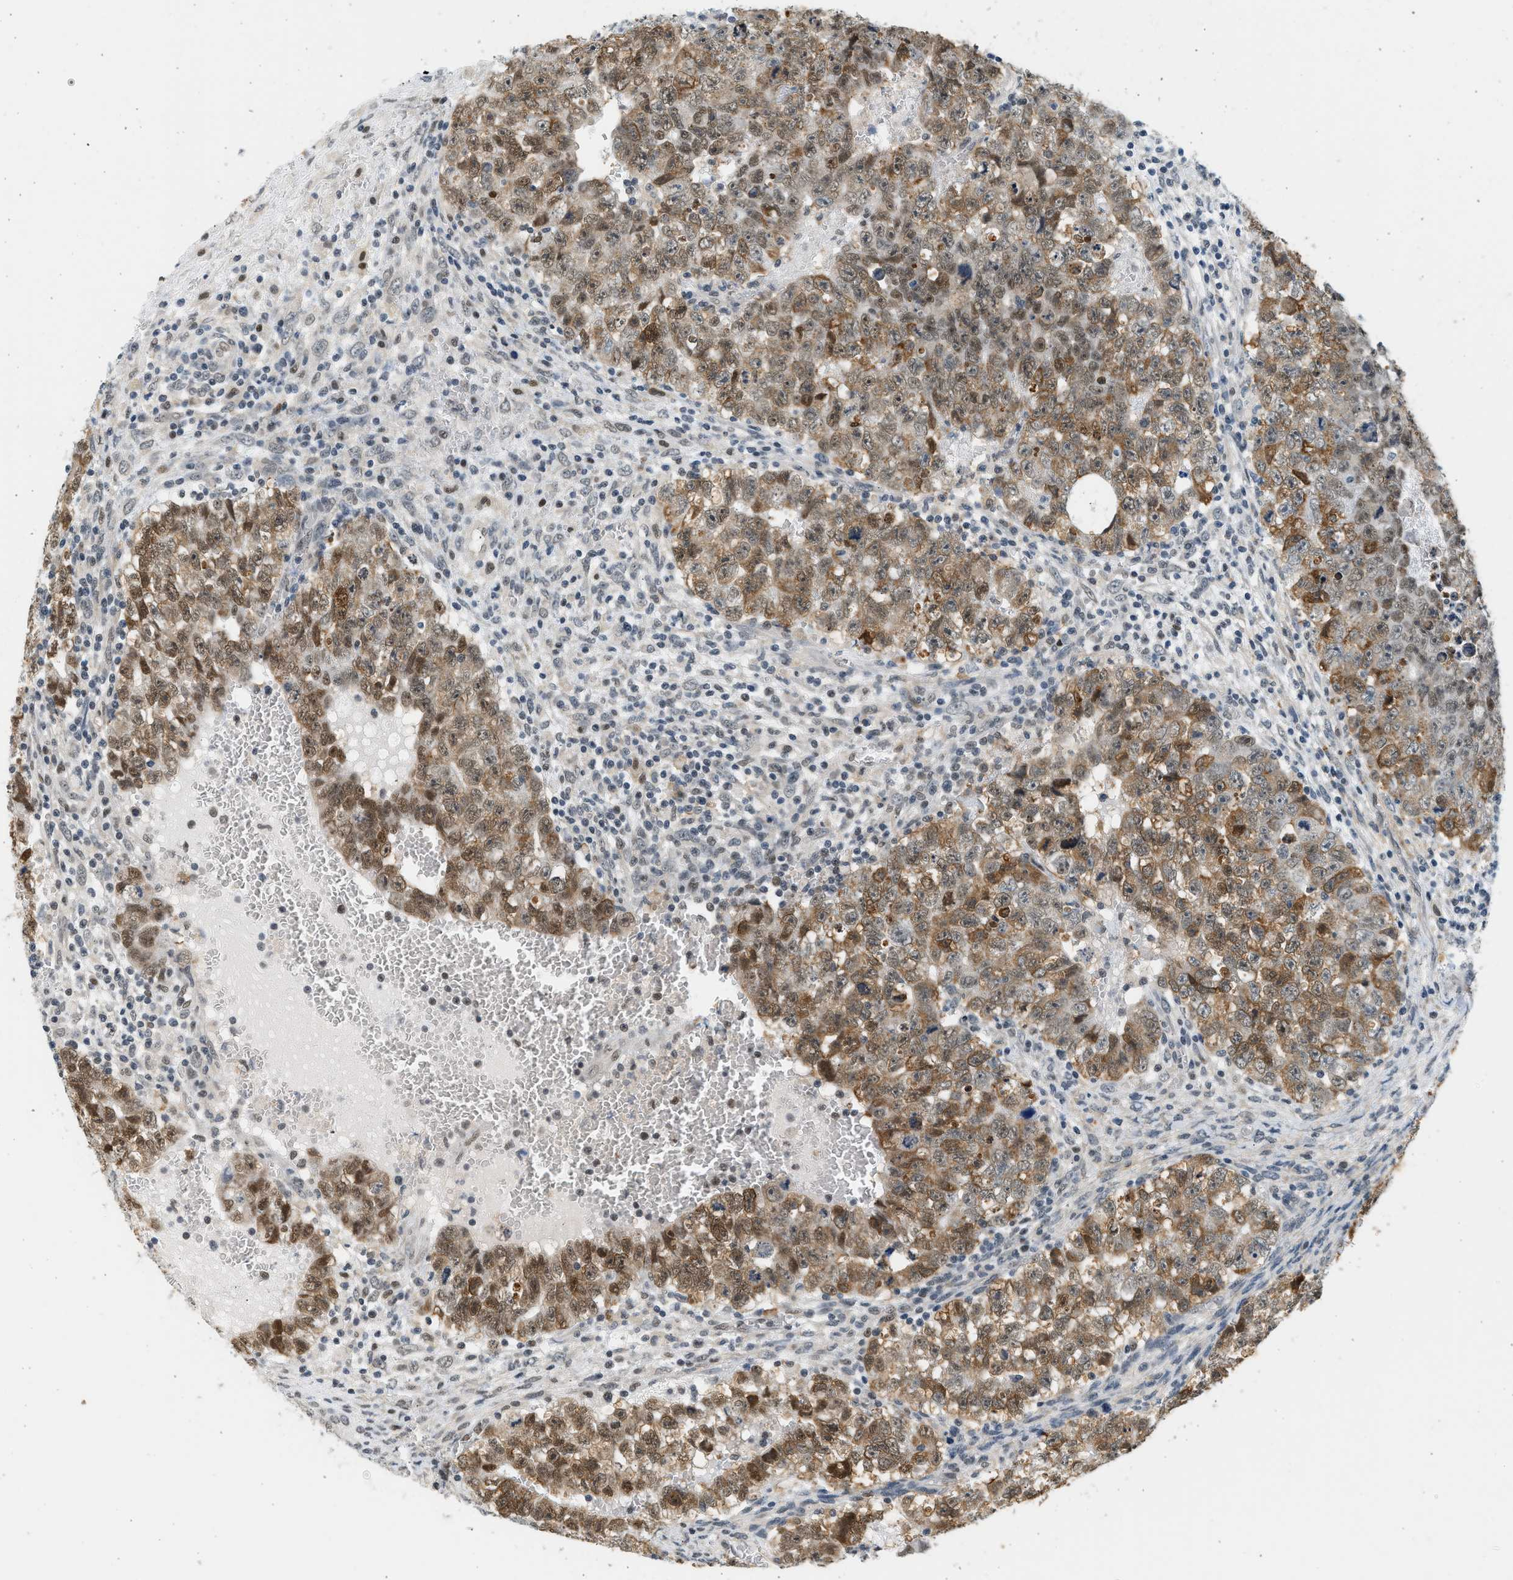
{"staining": {"intensity": "moderate", "quantity": ">75%", "location": "cytoplasmic/membranous,nuclear"}, "tissue": "testis cancer", "cell_type": "Tumor cells", "image_type": "cancer", "snomed": [{"axis": "morphology", "description": "Seminoma, NOS"}, {"axis": "morphology", "description": "Carcinoma, Embryonal, NOS"}, {"axis": "topography", "description": "Testis"}], "caption": "Brown immunohistochemical staining in testis seminoma exhibits moderate cytoplasmic/membranous and nuclear staining in about >75% of tumor cells. The protein is shown in brown color, while the nuclei are stained blue.", "gene": "HIPK1", "patient": {"sex": "male", "age": 38}}